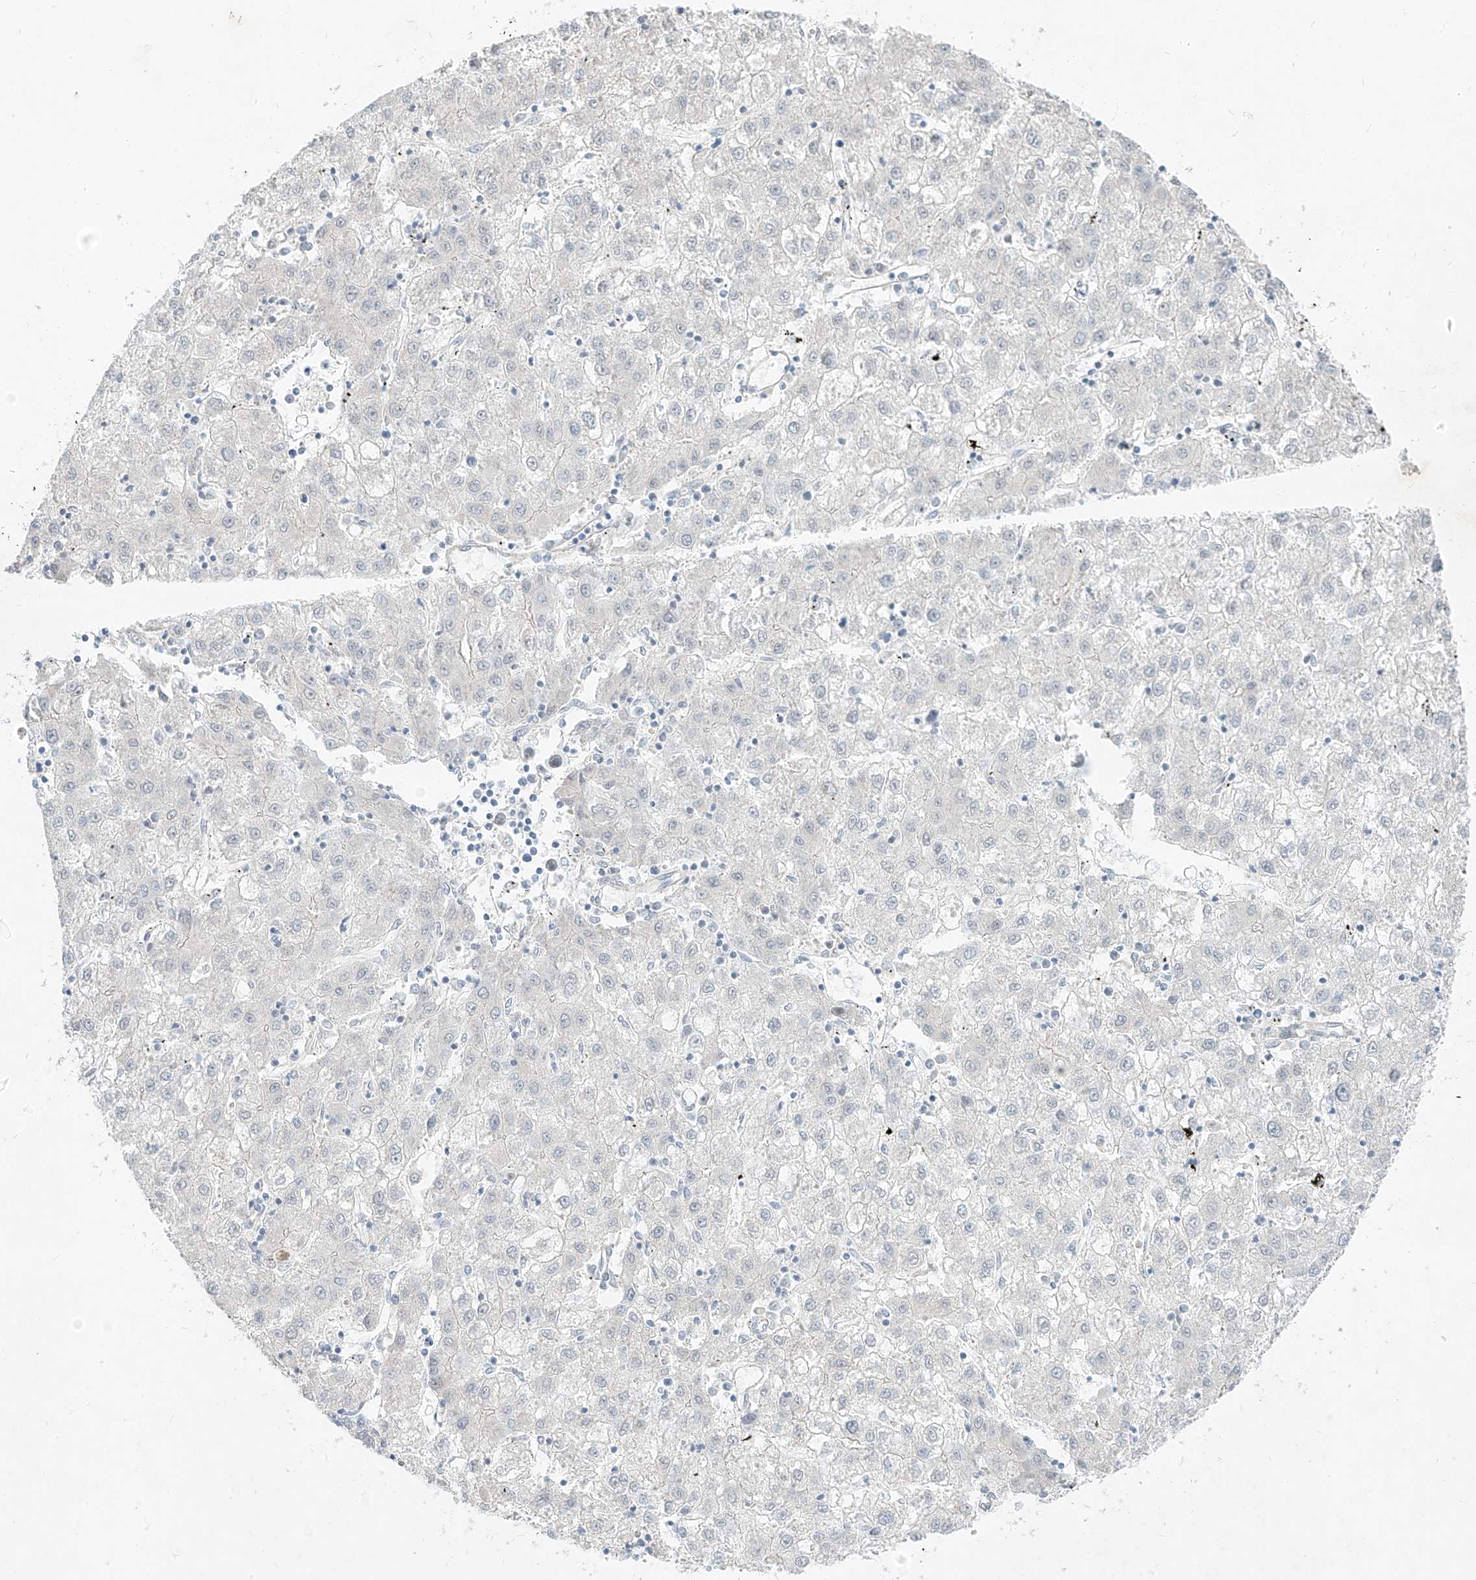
{"staining": {"intensity": "negative", "quantity": "none", "location": "none"}, "tissue": "liver cancer", "cell_type": "Tumor cells", "image_type": "cancer", "snomed": [{"axis": "morphology", "description": "Carcinoma, Hepatocellular, NOS"}, {"axis": "topography", "description": "Liver"}], "caption": "High power microscopy histopathology image of an immunohistochemistry (IHC) histopathology image of liver cancer (hepatocellular carcinoma), revealing no significant expression in tumor cells. (Brightfield microscopy of DAB IHC at high magnification).", "gene": "AJM1", "patient": {"sex": "male", "age": 72}}